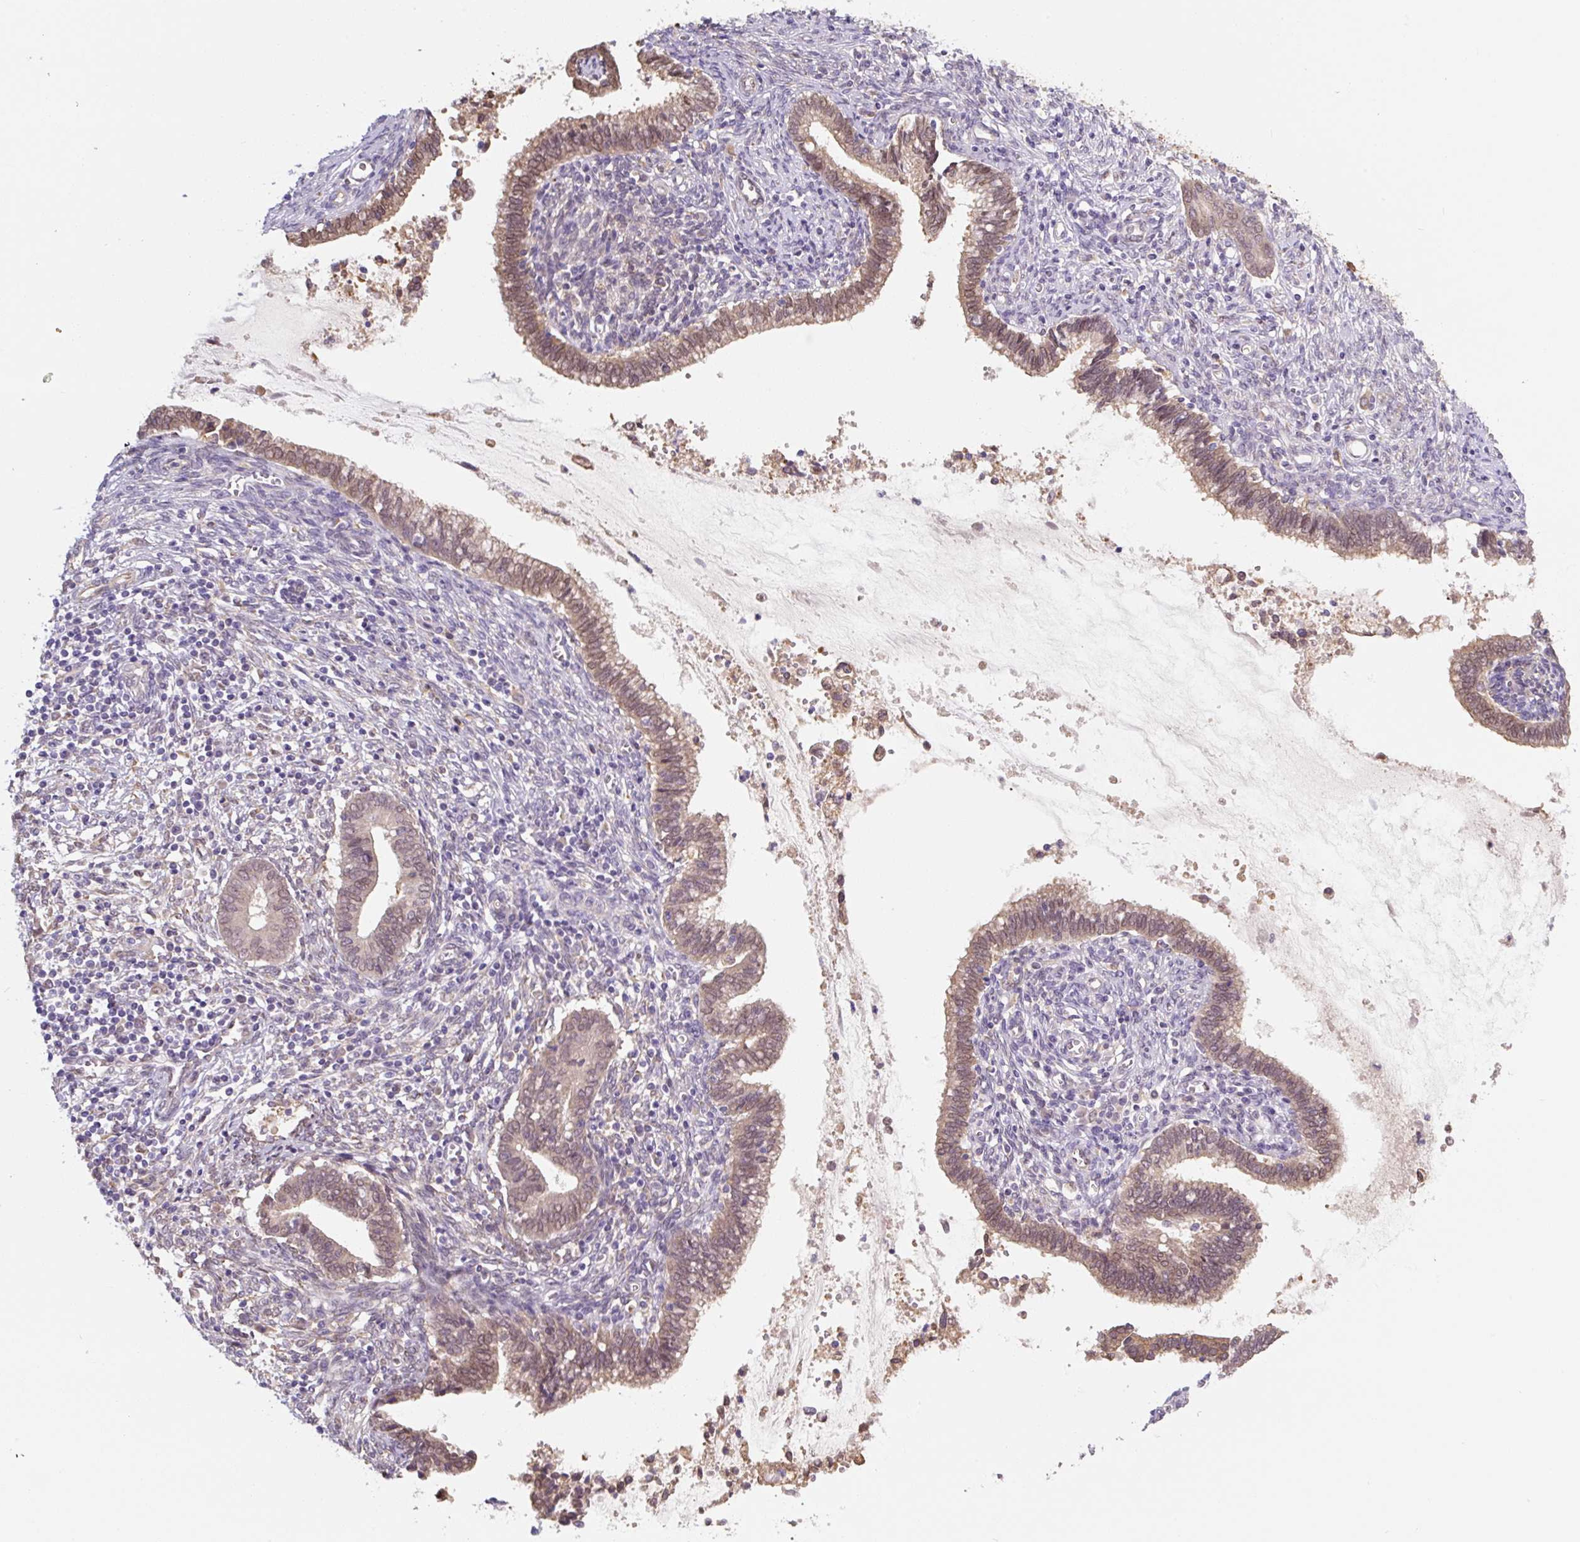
{"staining": {"intensity": "weak", "quantity": ">75%", "location": "cytoplasmic/membranous,nuclear"}, "tissue": "cervical cancer", "cell_type": "Tumor cells", "image_type": "cancer", "snomed": [{"axis": "morphology", "description": "Adenocarcinoma, NOS"}, {"axis": "topography", "description": "Cervix"}], "caption": "DAB (3,3'-diaminobenzidine) immunohistochemical staining of cervical cancer (adenocarcinoma) reveals weak cytoplasmic/membranous and nuclear protein positivity in about >75% of tumor cells. The protein is shown in brown color, while the nuclei are stained blue.", "gene": "ASRGL1", "patient": {"sex": "female", "age": 44}}